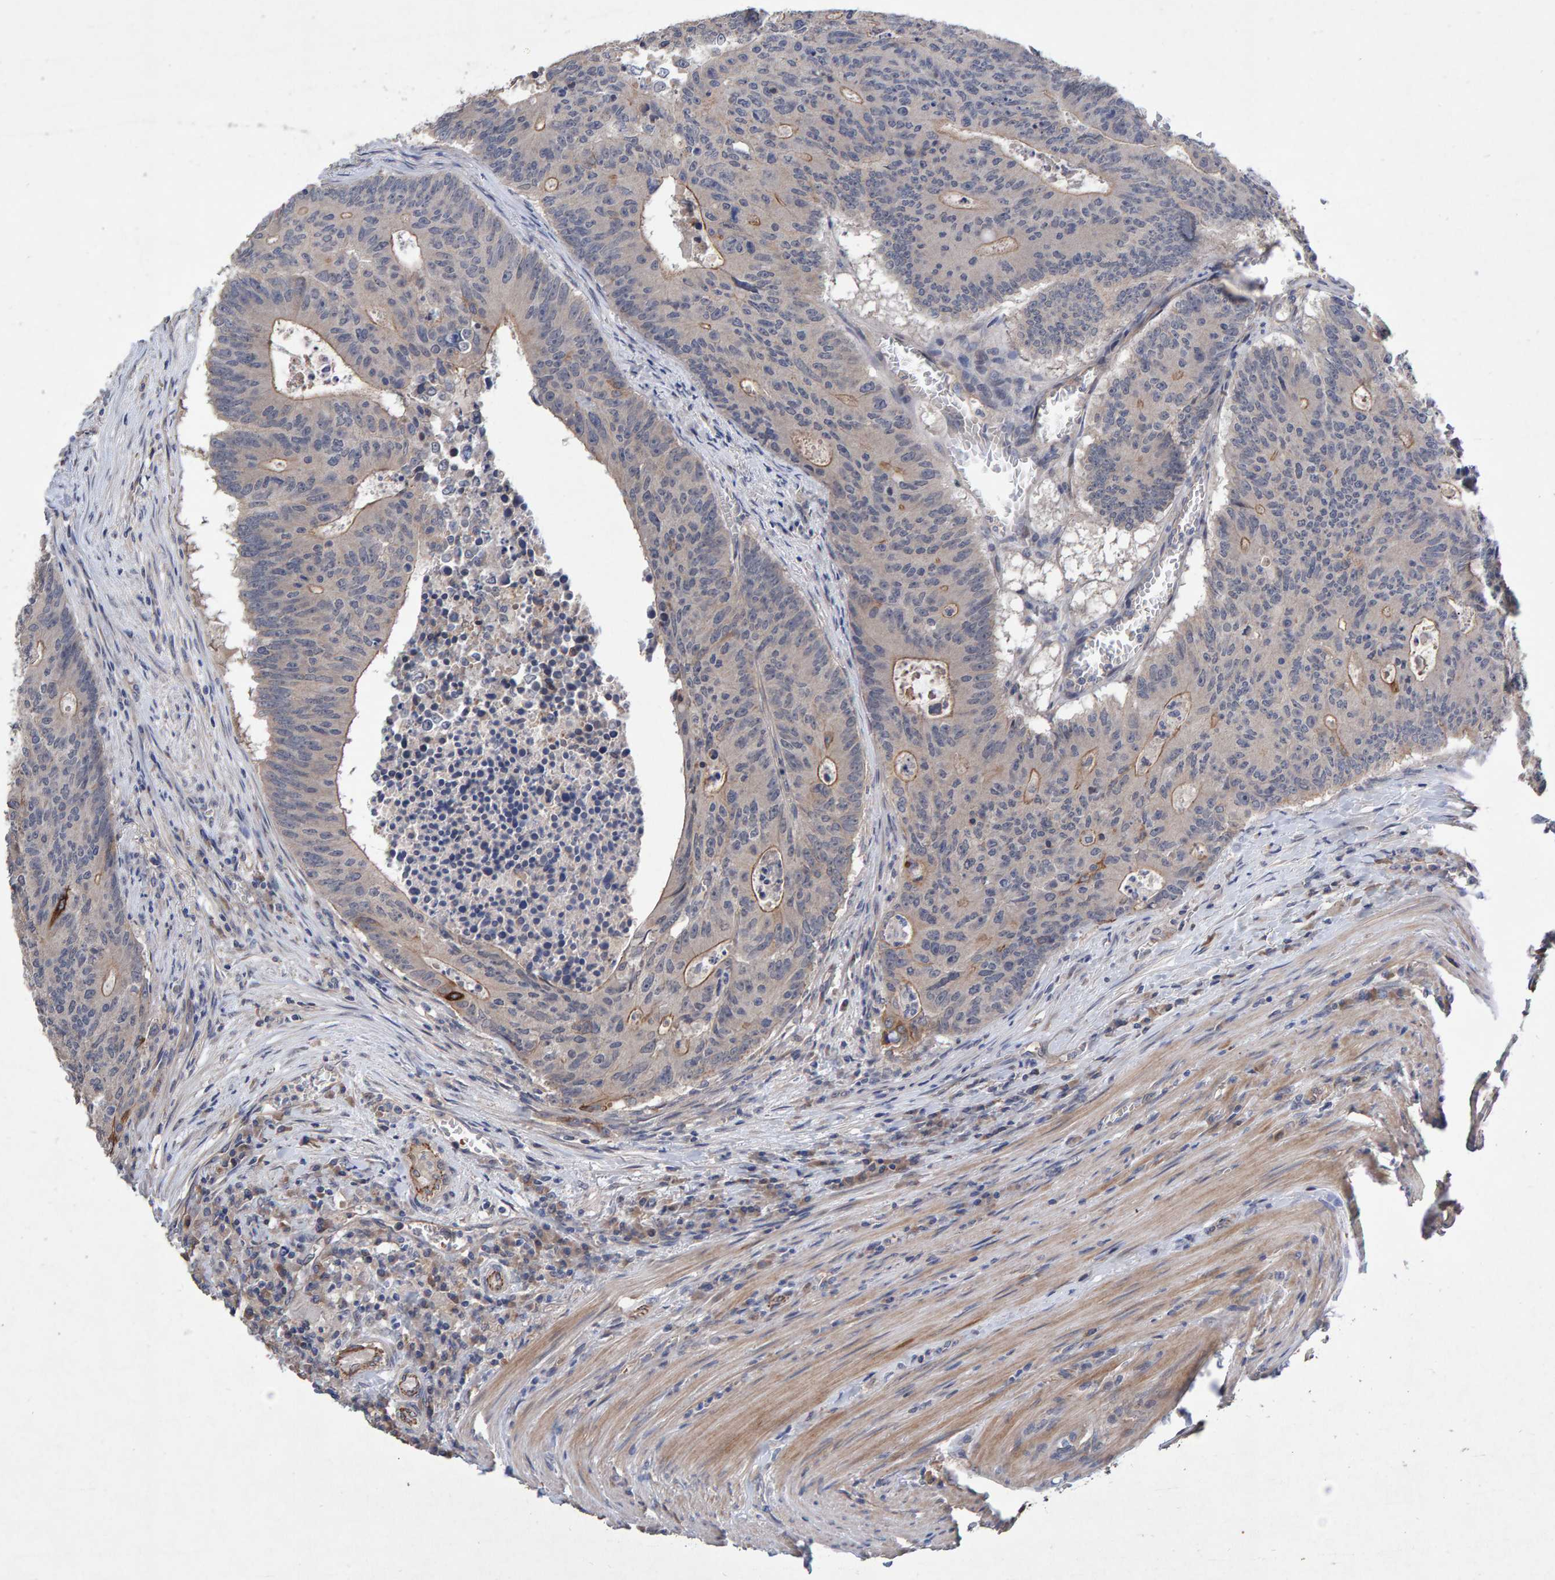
{"staining": {"intensity": "weak", "quantity": "25%-75%", "location": "cytoplasmic/membranous"}, "tissue": "colorectal cancer", "cell_type": "Tumor cells", "image_type": "cancer", "snomed": [{"axis": "morphology", "description": "Adenocarcinoma, NOS"}, {"axis": "topography", "description": "Colon"}], "caption": "Weak cytoplasmic/membranous expression for a protein is appreciated in approximately 25%-75% of tumor cells of adenocarcinoma (colorectal) using immunohistochemistry (IHC).", "gene": "EFR3A", "patient": {"sex": "male", "age": 87}}